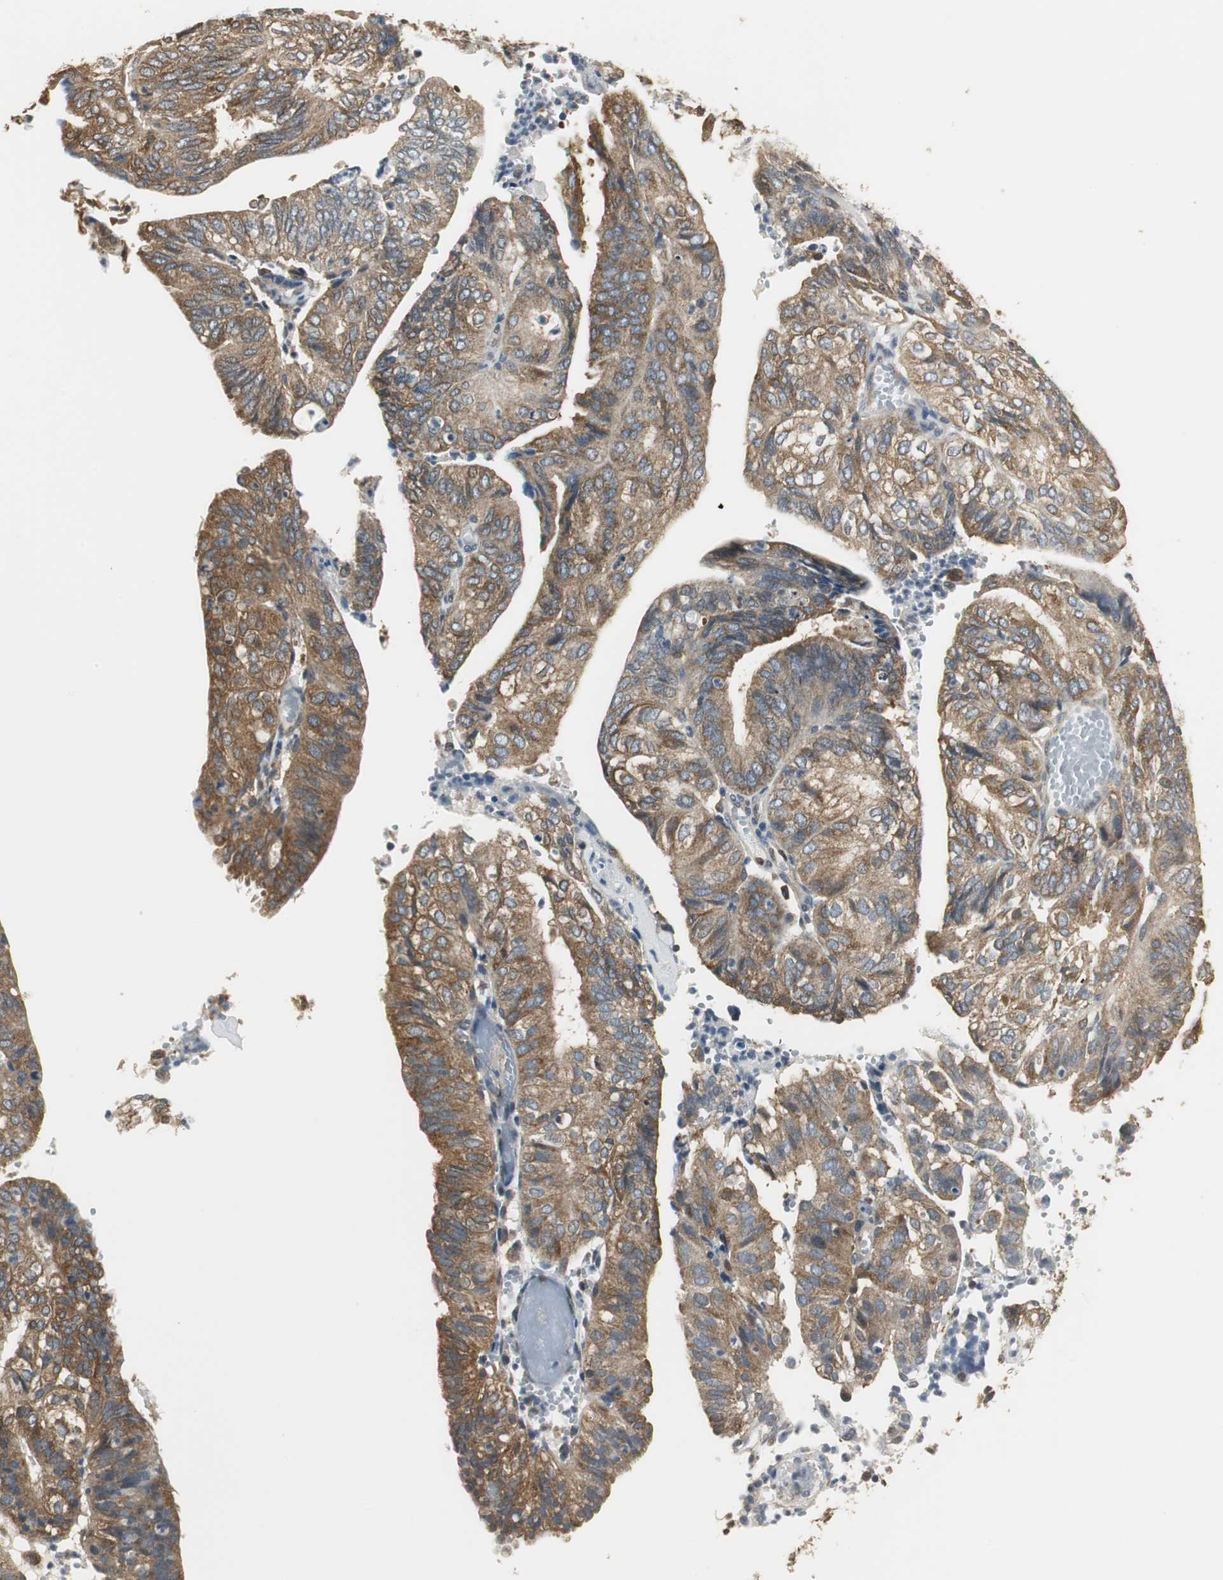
{"staining": {"intensity": "moderate", "quantity": ">75%", "location": "cytoplasmic/membranous"}, "tissue": "endometrial cancer", "cell_type": "Tumor cells", "image_type": "cancer", "snomed": [{"axis": "morphology", "description": "Adenocarcinoma, NOS"}, {"axis": "topography", "description": "Uterus"}], "caption": "Brown immunohistochemical staining in endometrial adenocarcinoma demonstrates moderate cytoplasmic/membranous staining in approximately >75% of tumor cells.", "gene": "CCT5", "patient": {"sex": "female", "age": 60}}